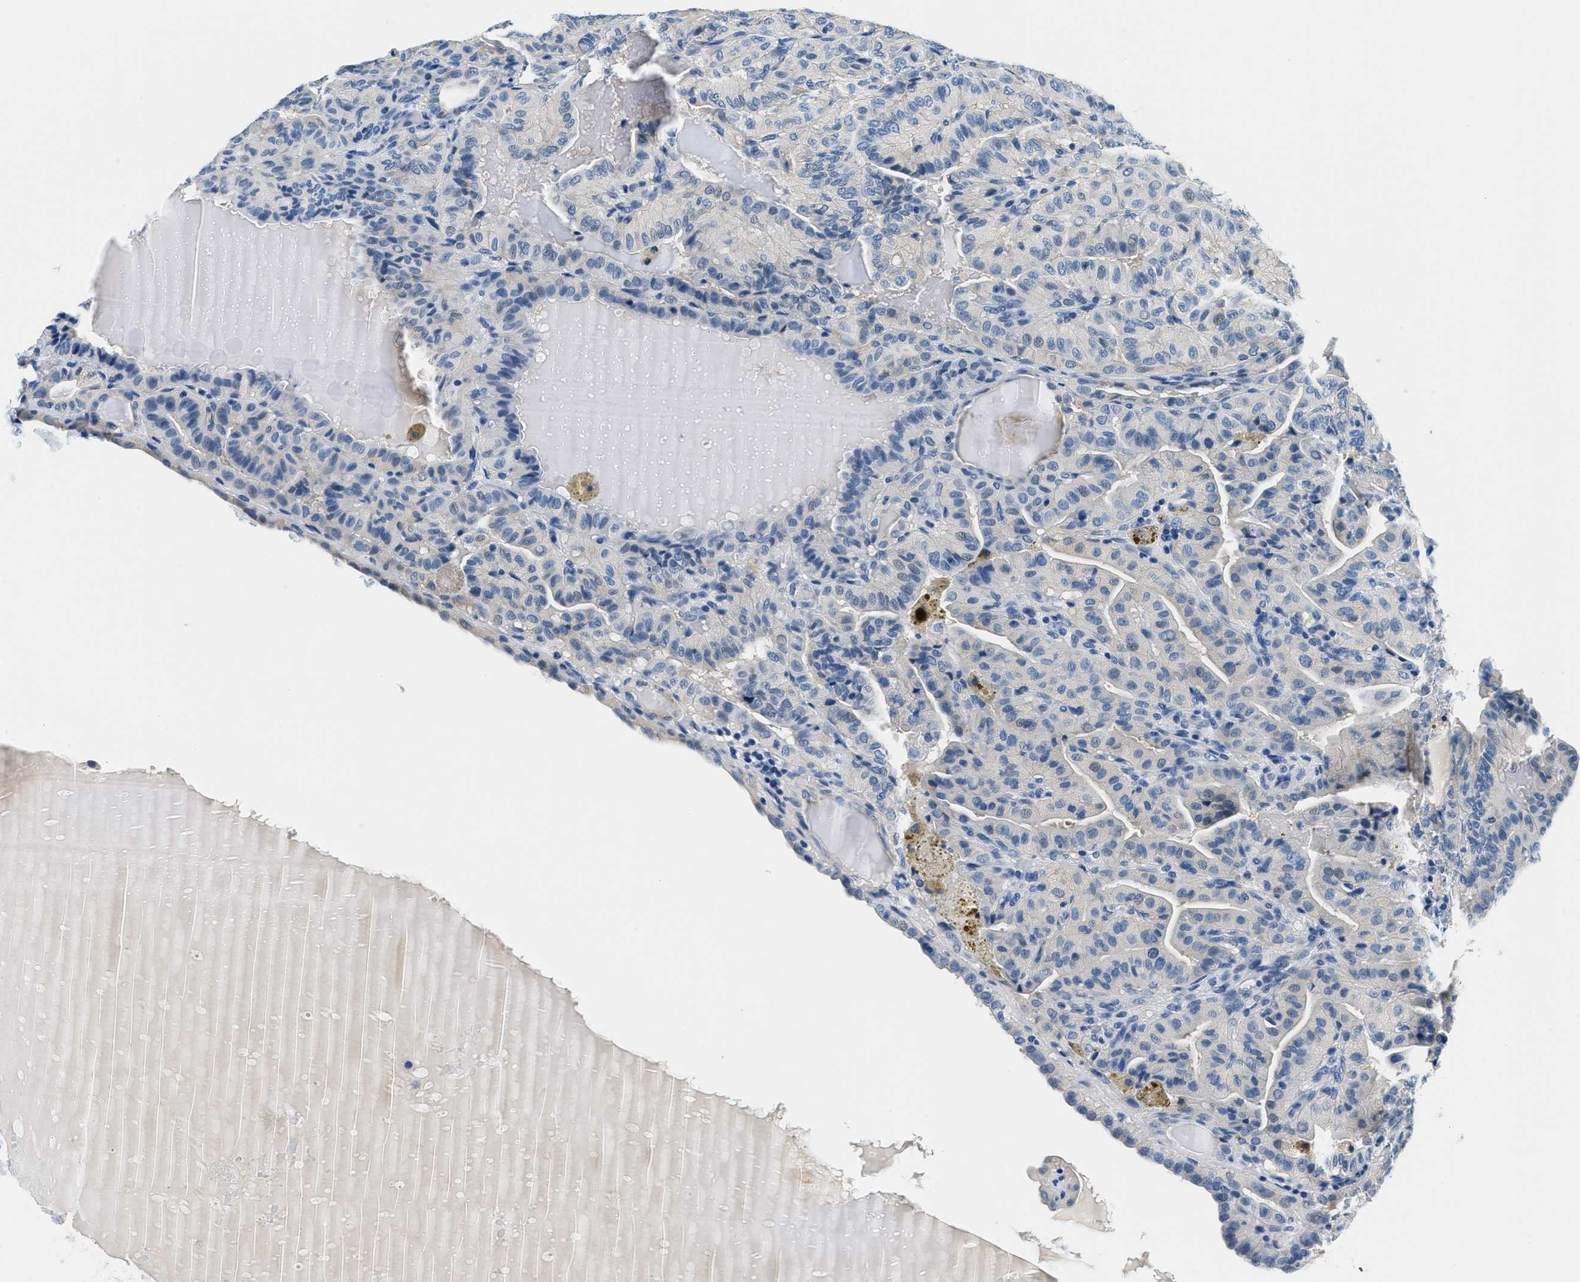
{"staining": {"intensity": "negative", "quantity": "none", "location": "none"}, "tissue": "thyroid cancer", "cell_type": "Tumor cells", "image_type": "cancer", "snomed": [{"axis": "morphology", "description": "Papillary adenocarcinoma, NOS"}, {"axis": "topography", "description": "Thyroid gland"}], "caption": "Immunohistochemistry (IHC) histopathology image of neoplastic tissue: human thyroid papillary adenocarcinoma stained with DAB displays no significant protein staining in tumor cells.", "gene": "GSTM3", "patient": {"sex": "male", "age": 77}}